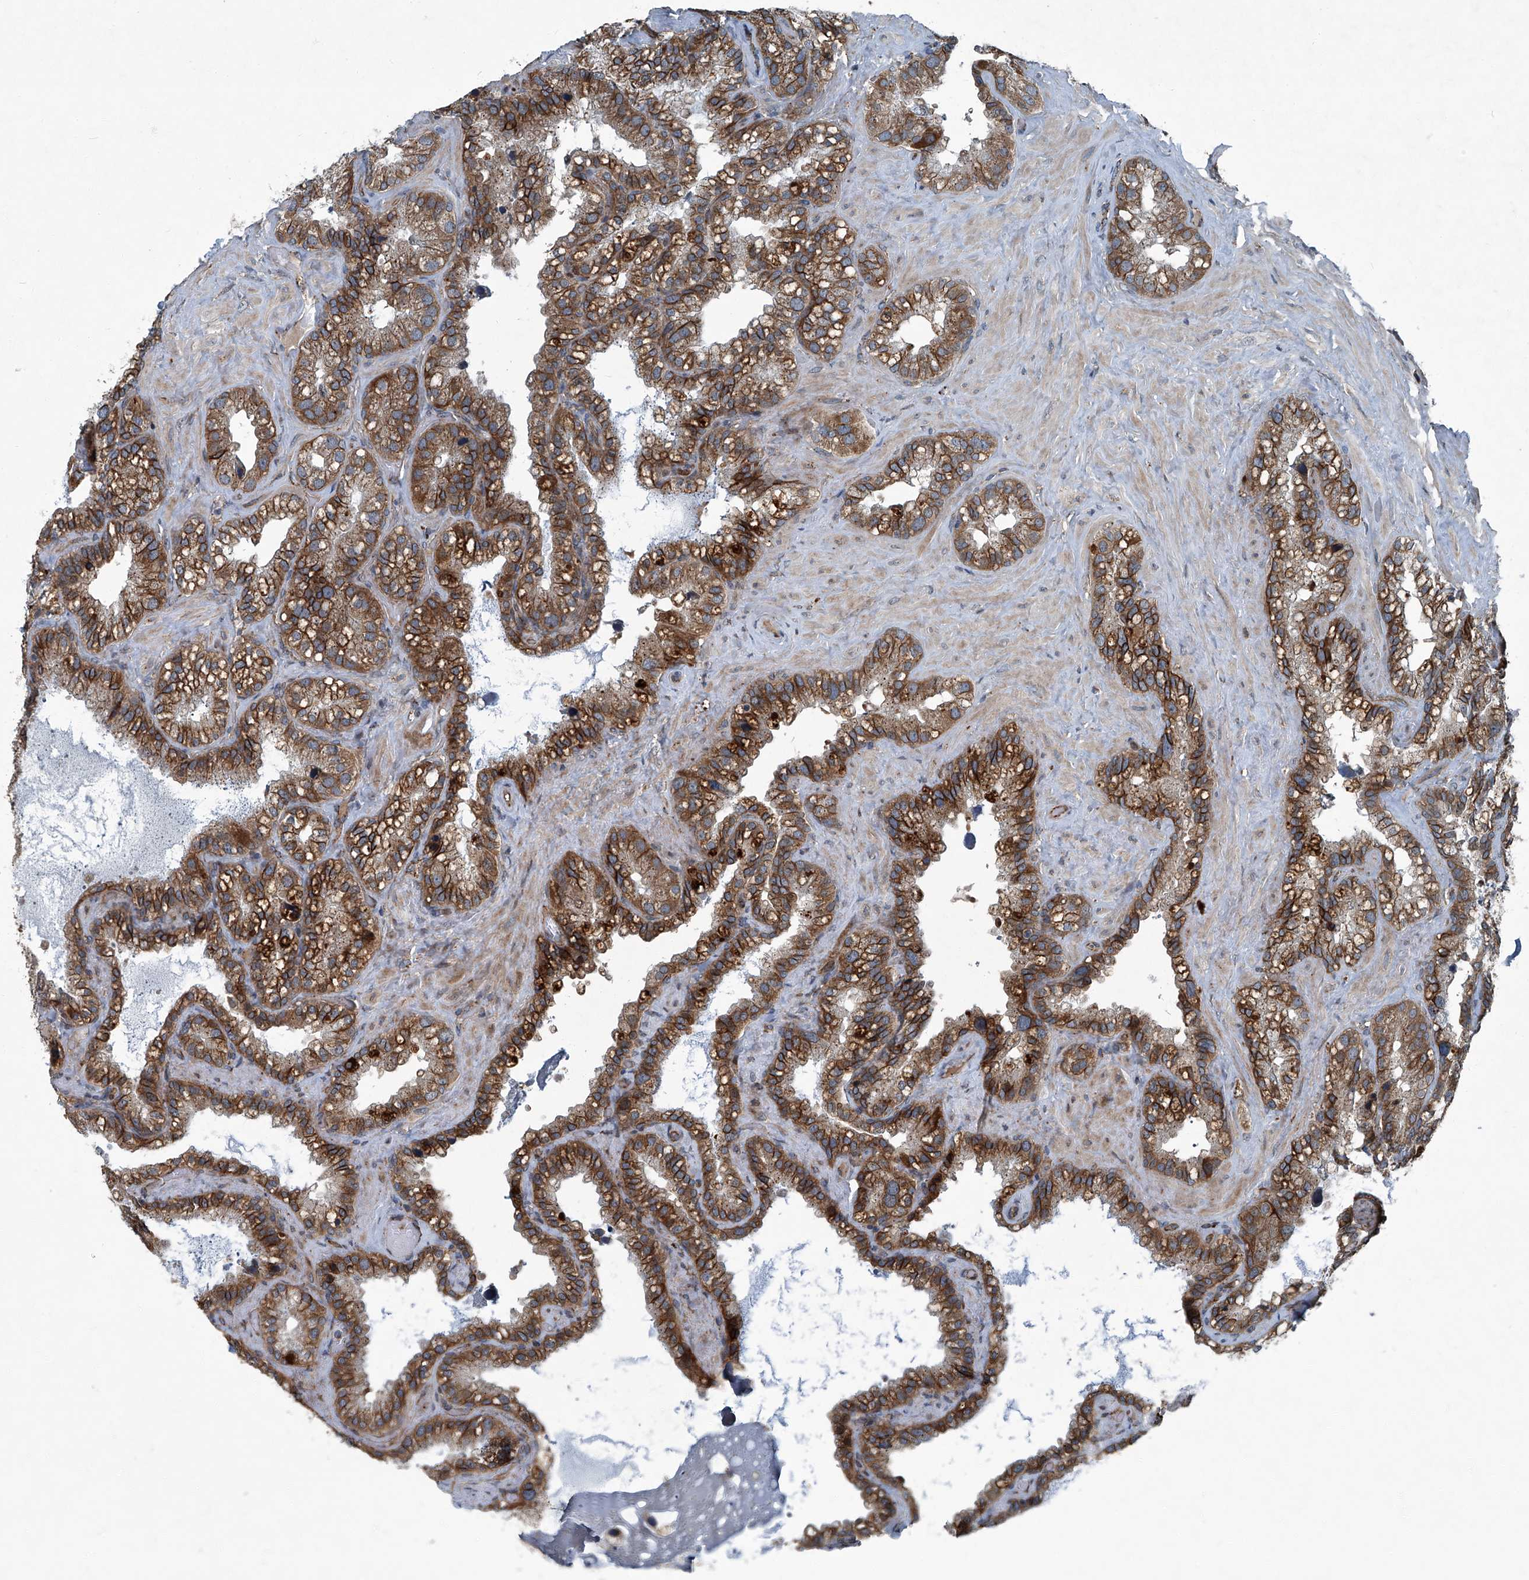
{"staining": {"intensity": "moderate", "quantity": ">75%", "location": "cytoplasmic/membranous"}, "tissue": "seminal vesicle", "cell_type": "Glandular cells", "image_type": "normal", "snomed": [{"axis": "morphology", "description": "Normal tissue, NOS"}, {"axis": "topography", "description": "Prostate"}, {"axis": "topography", "description": "Seminal veicle"}], "caption": "Immunohistochemistry histopathology image of benign seminal vesicle: seminal vesicle stained using IHC demonstrates medium levels of moderate protein expression localized specifically in the cytoplasmic/membranous of glandular cells, appearing as a cytoplasmic/membranous brown color.", "gene": "SENP2", "patient": {"sex": "male", "age": 68}}